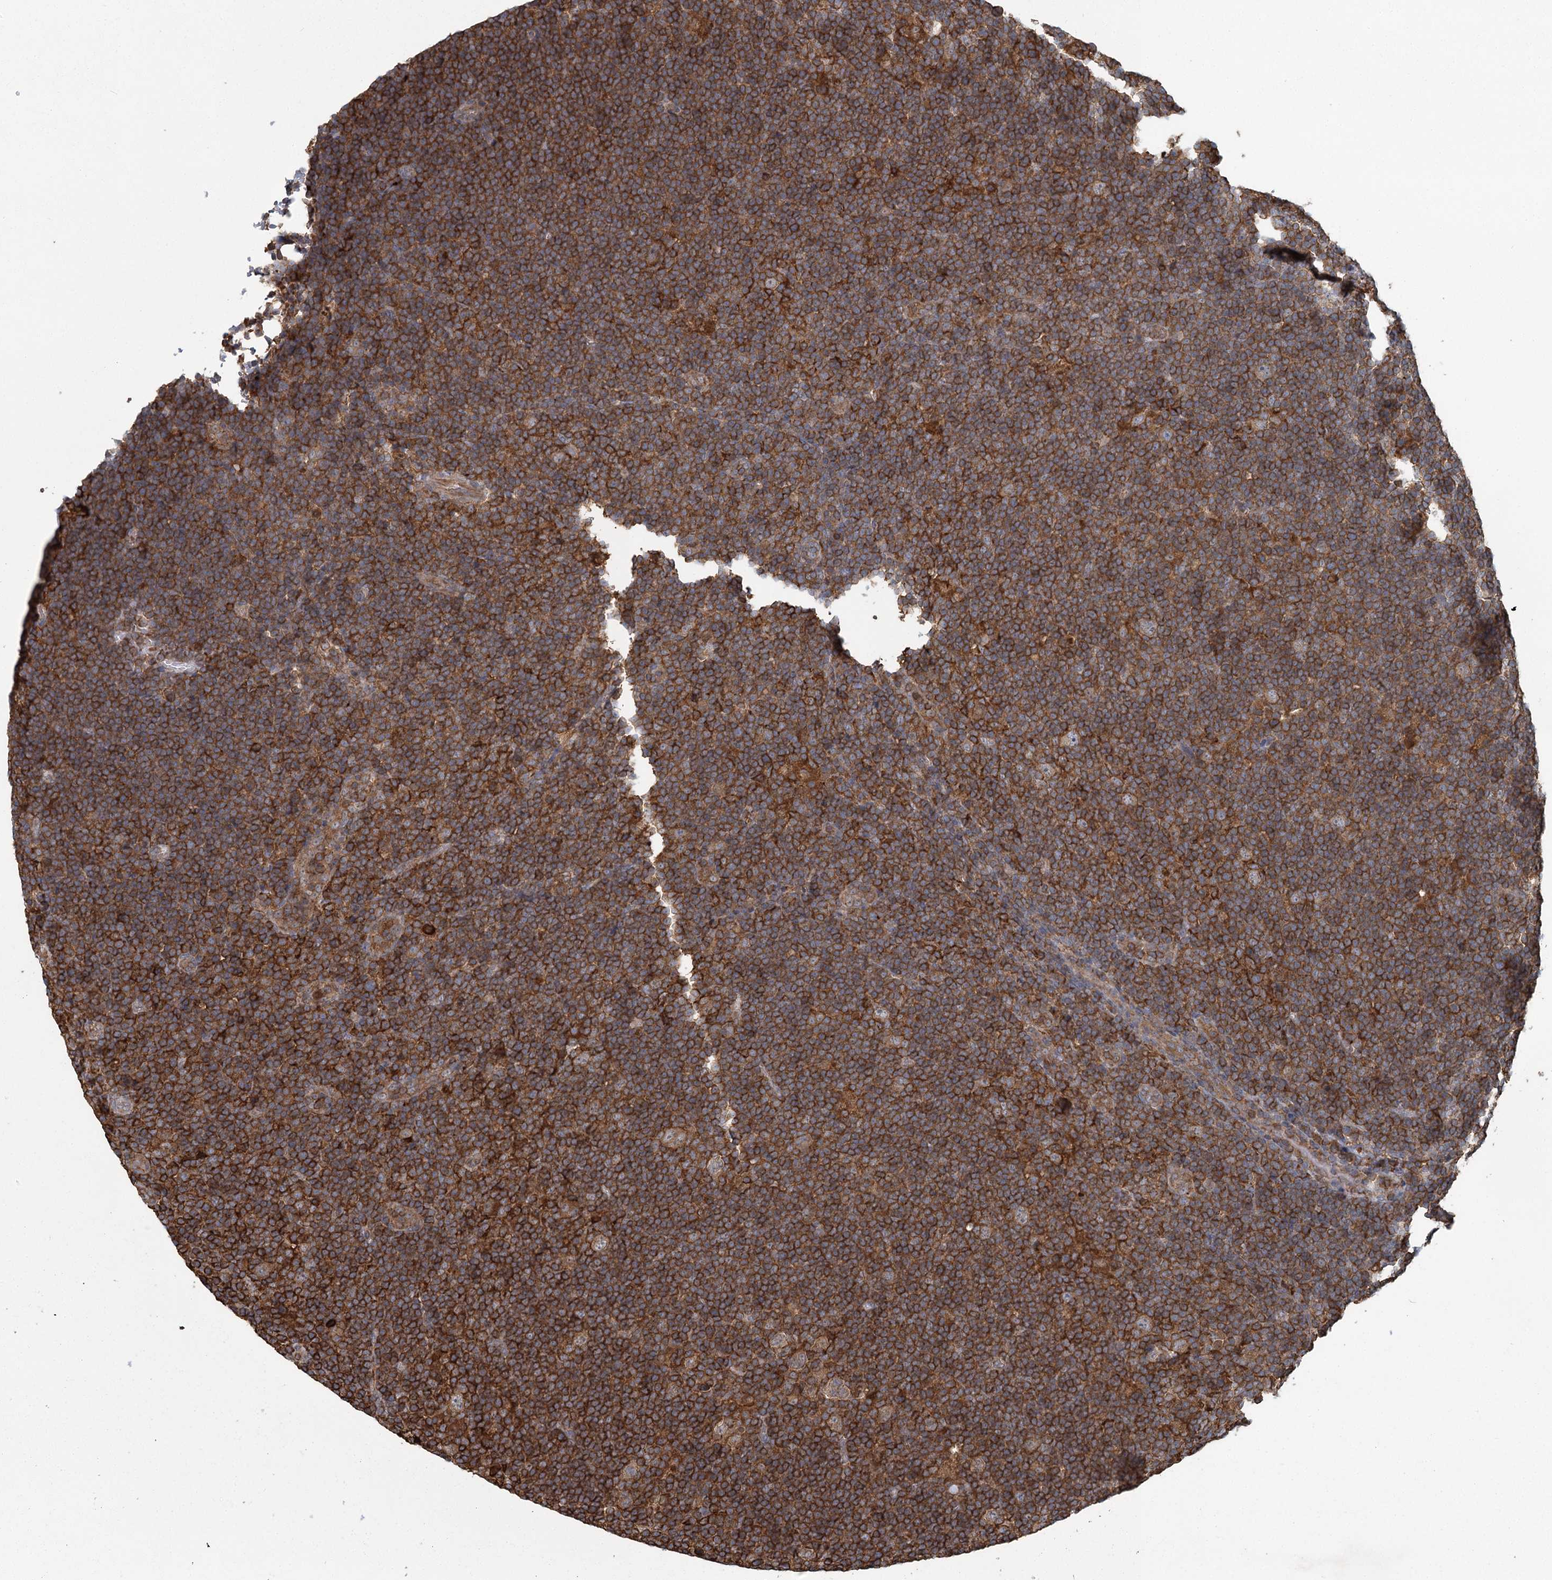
{"staining": {"intensity": "weak", "quantity": ">75%", "location": "cytoplasmic/membranous"}, "tissue": "lymphoma", "cell_type": "Tumor cells", "image_type": "cancer", "snomed": [{"axis": "morphology", "description": "Hodgkin's disease, NOS"}, {"axis": "topography", "description": "Lymph node"}], "caption": "Lymphoma stained for a protein reveals weak cytoplasmic/membranous positivity in tumor cells. Using DAB (brown) and hematoxylin (blue) stains, captured at high magnification using brightfield microscopy.", "gene": "PLEKHA7", "patient": {"sex": "female", "age": 57}}